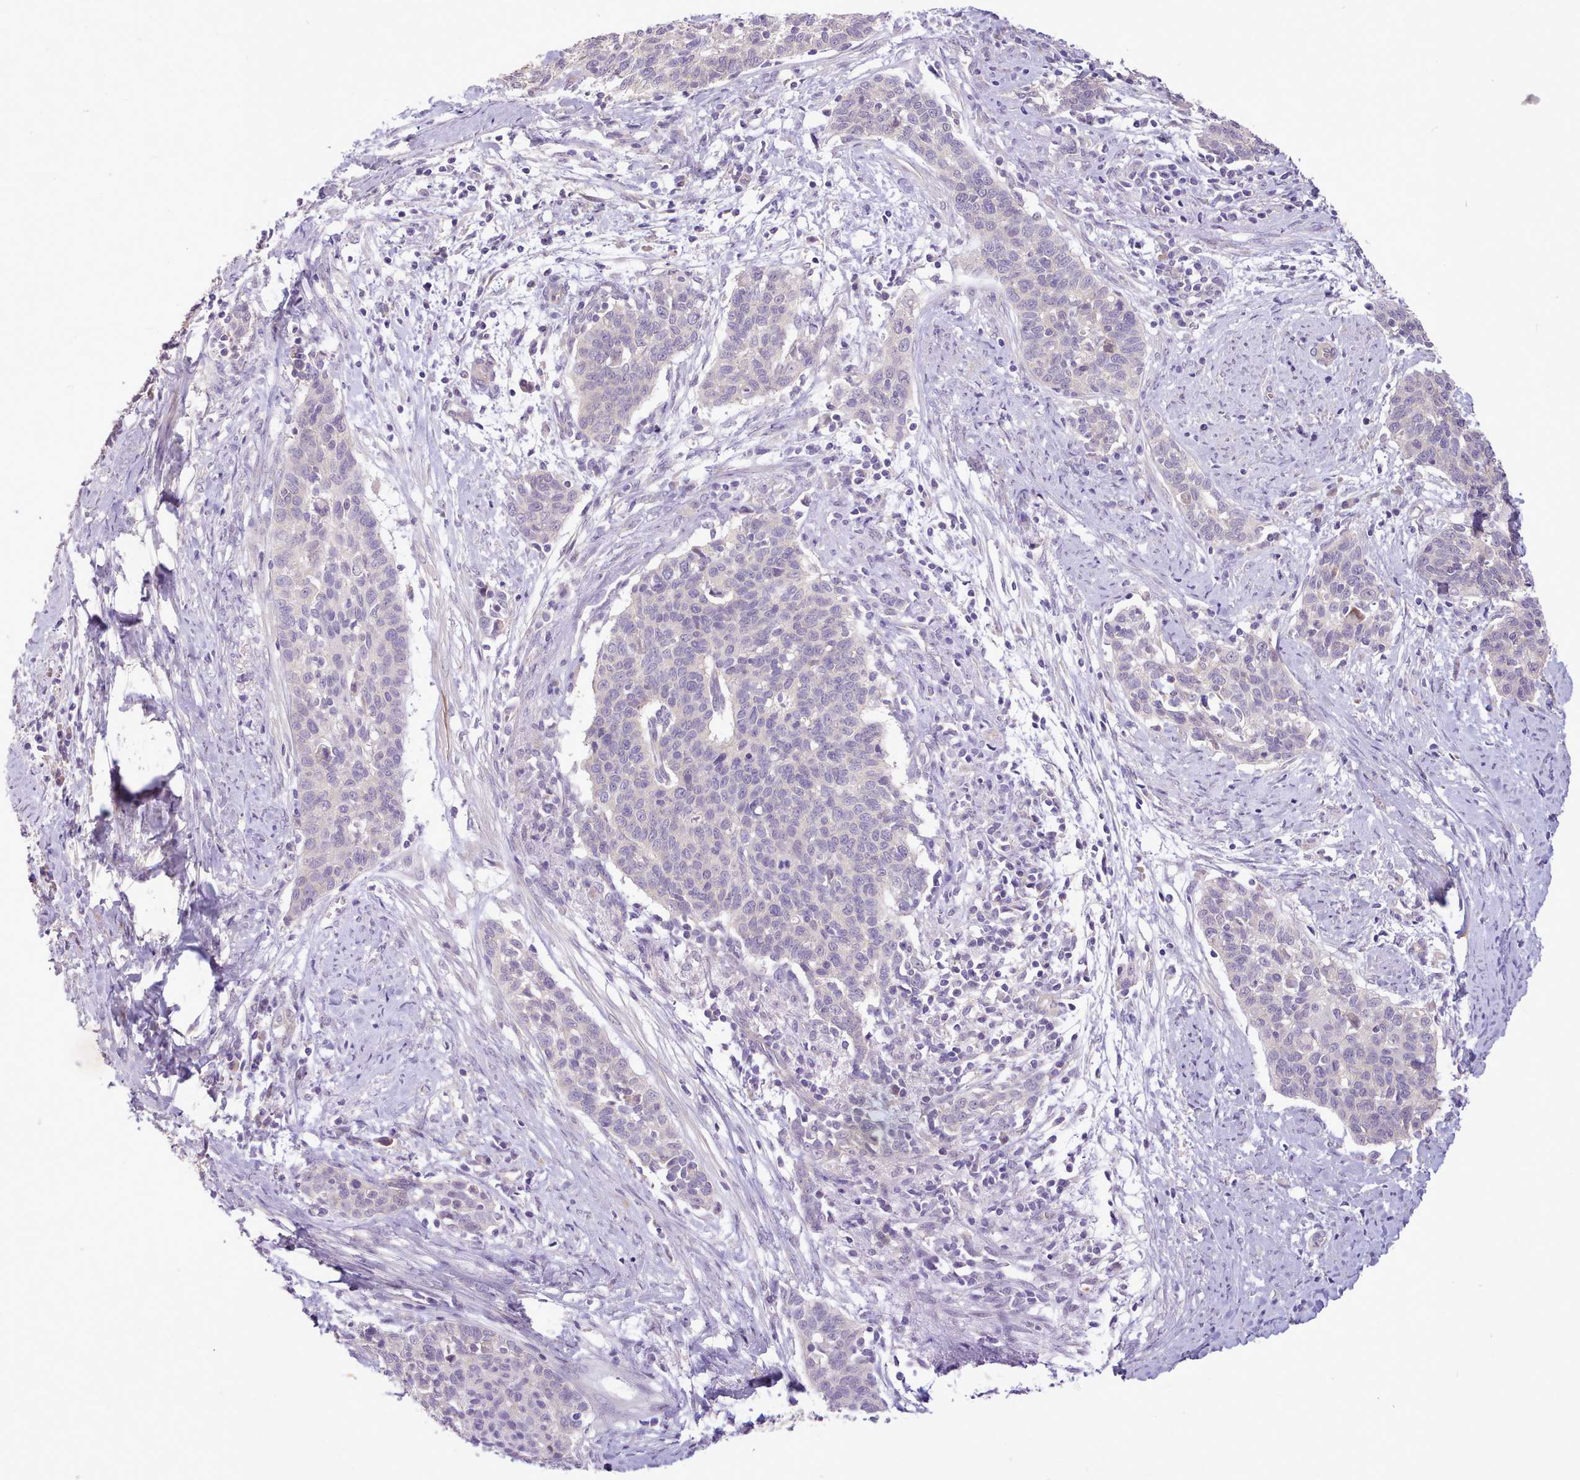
{"staining": {"intensity": "negative", "quantity": "none", "location": "none"}, "tissue": "cervical cancer", "cell_type": "Tumor cells", "image_type": "cancer", "snomed": [{"axis": "morphology", "description": "Squamous cell carcinoma, NOS"}, {"axis": "topography", "description": "Cervix"}], "caption": "Tumor cells are negative for protein expression in human cervical cancer.", "gene": "ZNF607", "patient": {"sex": "female", "age": 39}}